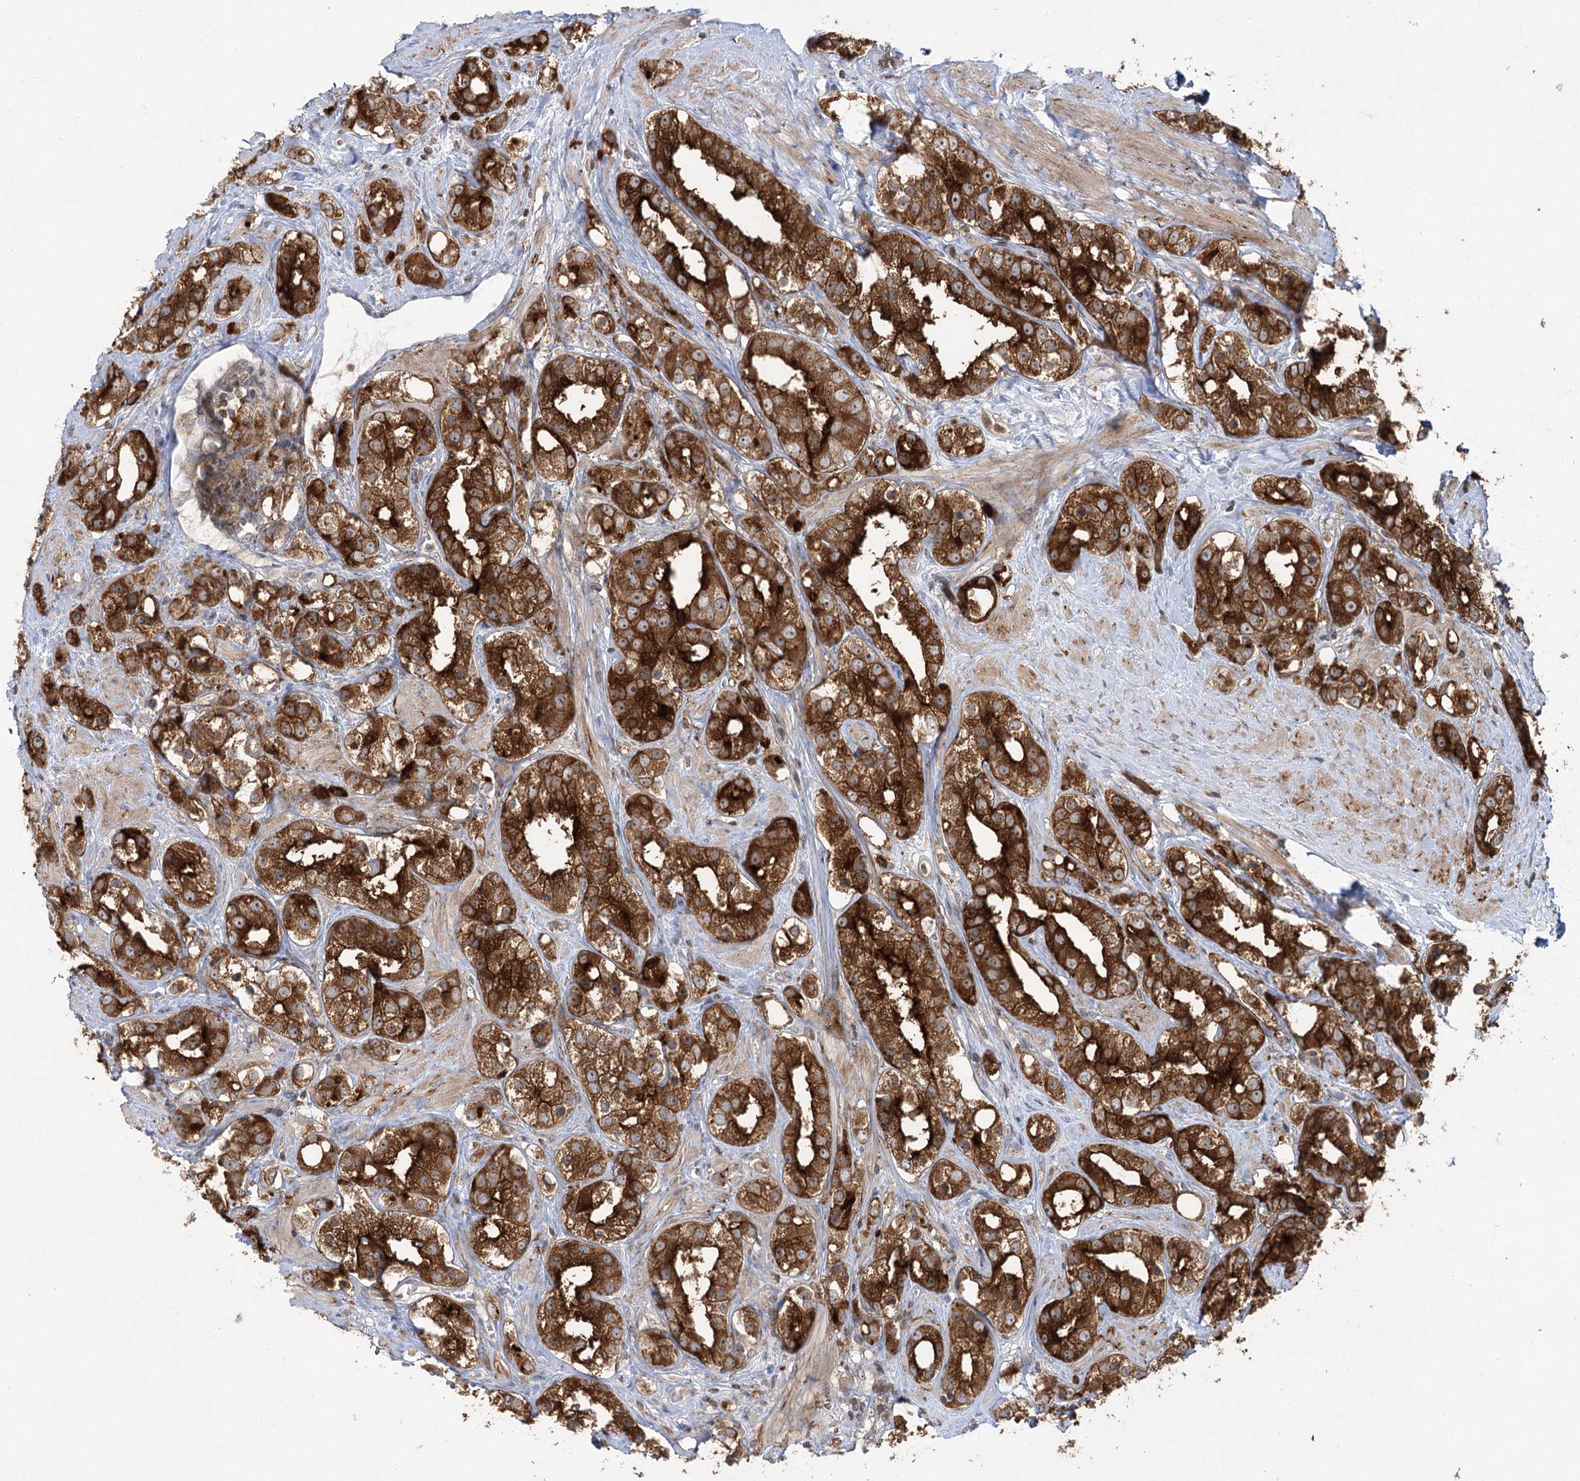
{"staining": {"intensity": "strong", "quantity": ">75%", "location": "cytoplasmic/membranous"}, "tissue": "prostate cancer", "cell_type": "Tumor cells", "image_type": "cancer", "snomed": [{"axis": "morphology", "description": "Adenocarcinoma, NOS"}, {"axis": "topography", "description": "Prostate"}], "caption": "A histopathology image showing strong cytoplasmic/membranous expression in approximately >75% of tumor cells in prostate cancer, as visualized by brown immunohistochemical staining.", "gene": "SYTL1", "patient": {"sex": "male", "age": 79}}